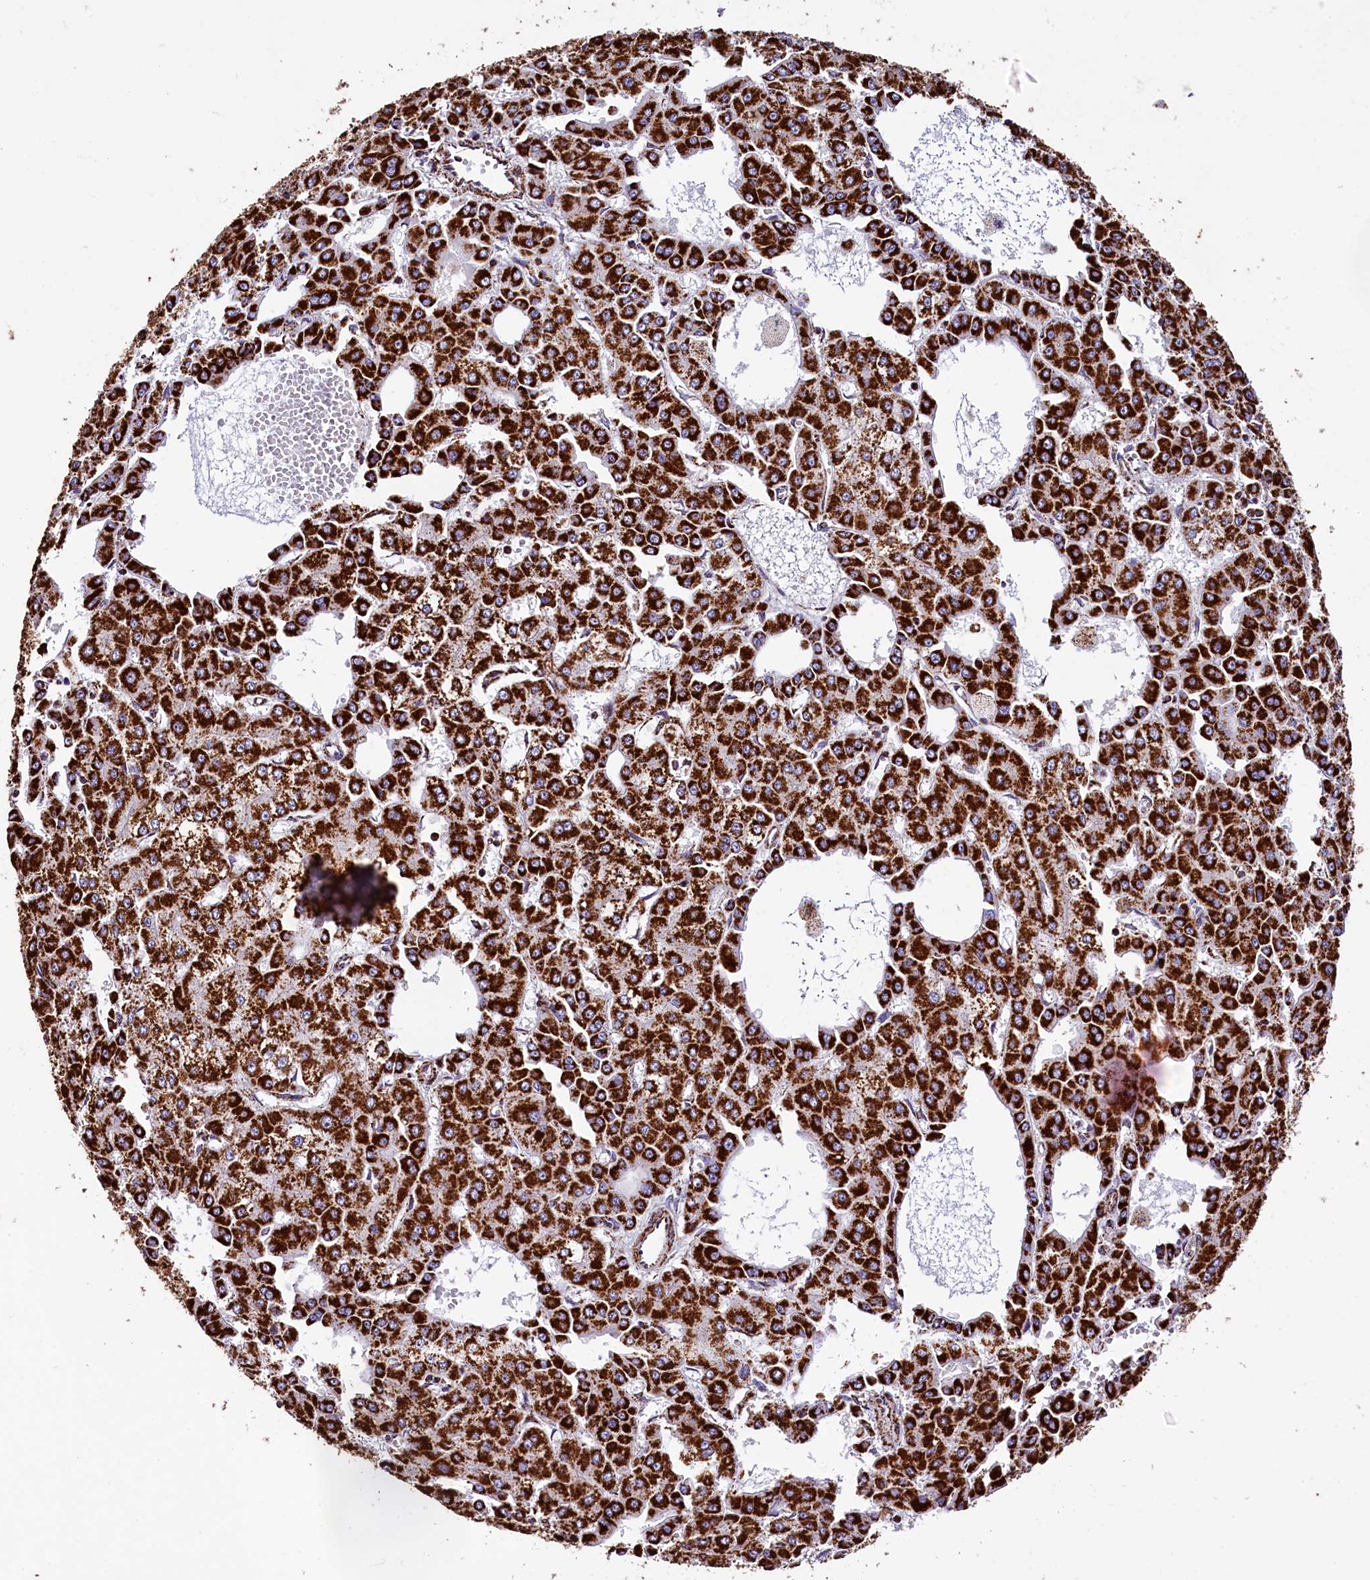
{"staining": {"intensity": "strong", "quantity": ">75%", "location": "cytoplasmic/membranous"}, "tissue": "liver cancer", "cell_type": "Tumor cells", "image_type": "cancer", "snomed": [{"axis": "morphology", "description": "Carcinoma, Hepatocellular, NOS"}, {"axis": "topography", "description": "Liver"}], "caption": "Human liver hepatocellular carcinoma stained with a protein marker exhibits strong staining in tumor cells.", "gene": "KLC2", "patient": {"sex": "male", "age": 47}}